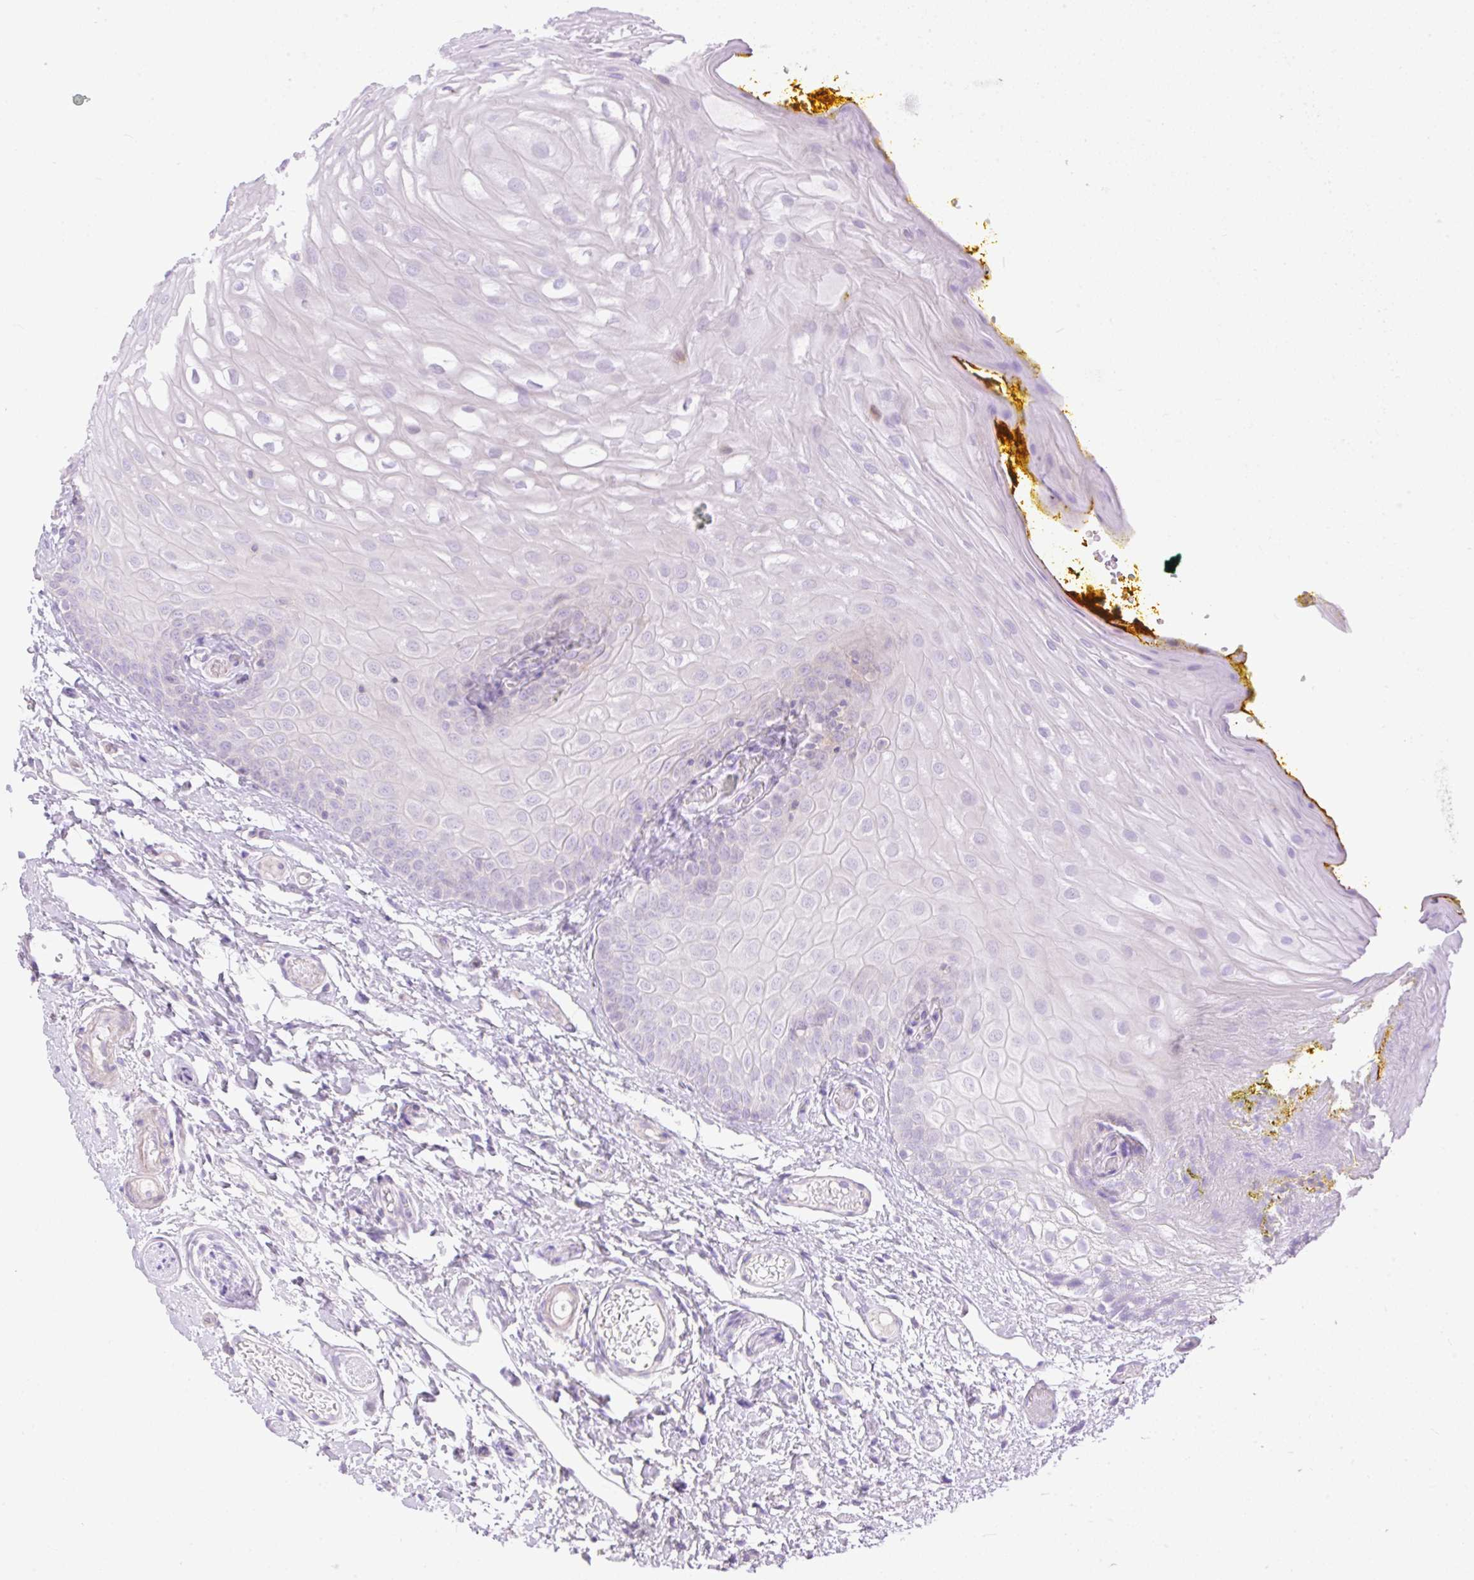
{"staining": {"intensity": "weak", "quantity": "<25%", "location": "cytoplasmic/membranous"}, "tissue": "oral mucosa", "cell_type": "Squamous epithelial cells", "image_type": "normal", "snomed": [{"axis": "morphology", "description": "Normal tissue, NOS"}, {"axis": "topography", "description": "Oral tissue"}, {"axis": "topography", "description": "Tounge, NOS"}], "caption": "Immunohistochemistry of unremarkable human oral mucosa exhibits no positivity in squamous epithelial cells.", "gene": "VPS25", "patient": {"sex": "female", "age": 60}}